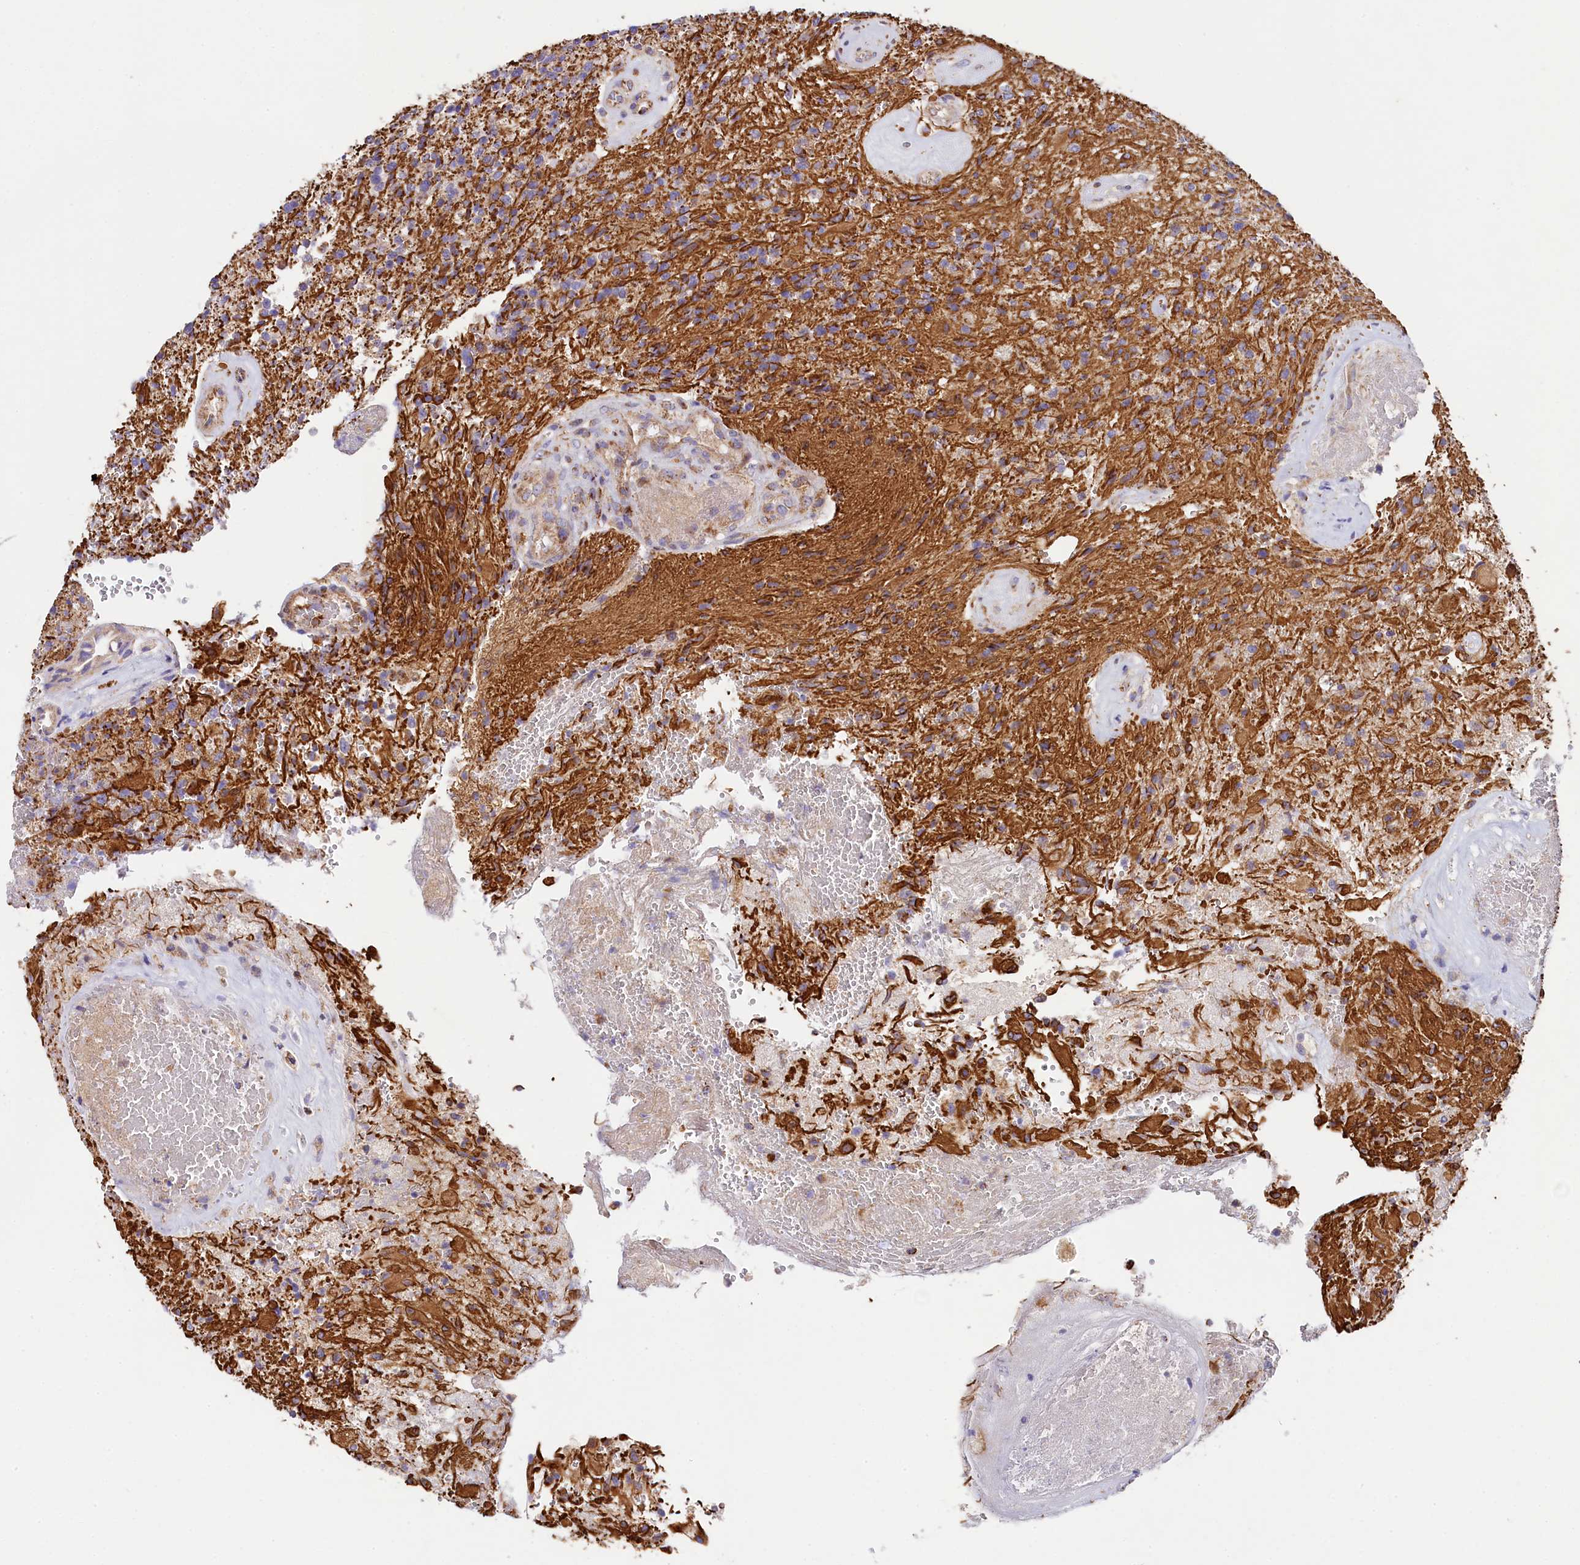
{"staining": {"intensity": "moderate", "quantity": "25%-75%", "location": "cytoplasmic/membranous"}, "tissue": "glioma", "cell_type": "Tumor cells", "image_type": "cancer", "snomed": [{"axis": "morphology", "description": "Glioma, malignant, High grade"}, {"axis": "topography", "description": "Brain"}], "caption": "Protein expression analysis of human high-grade glioma (malignant) reveals moderate cytoplasmic/membranous expression in about 25%-75% of tumor cells.", "gene": "CLYBL", "patient": {"sex": "male", "age": 56}}